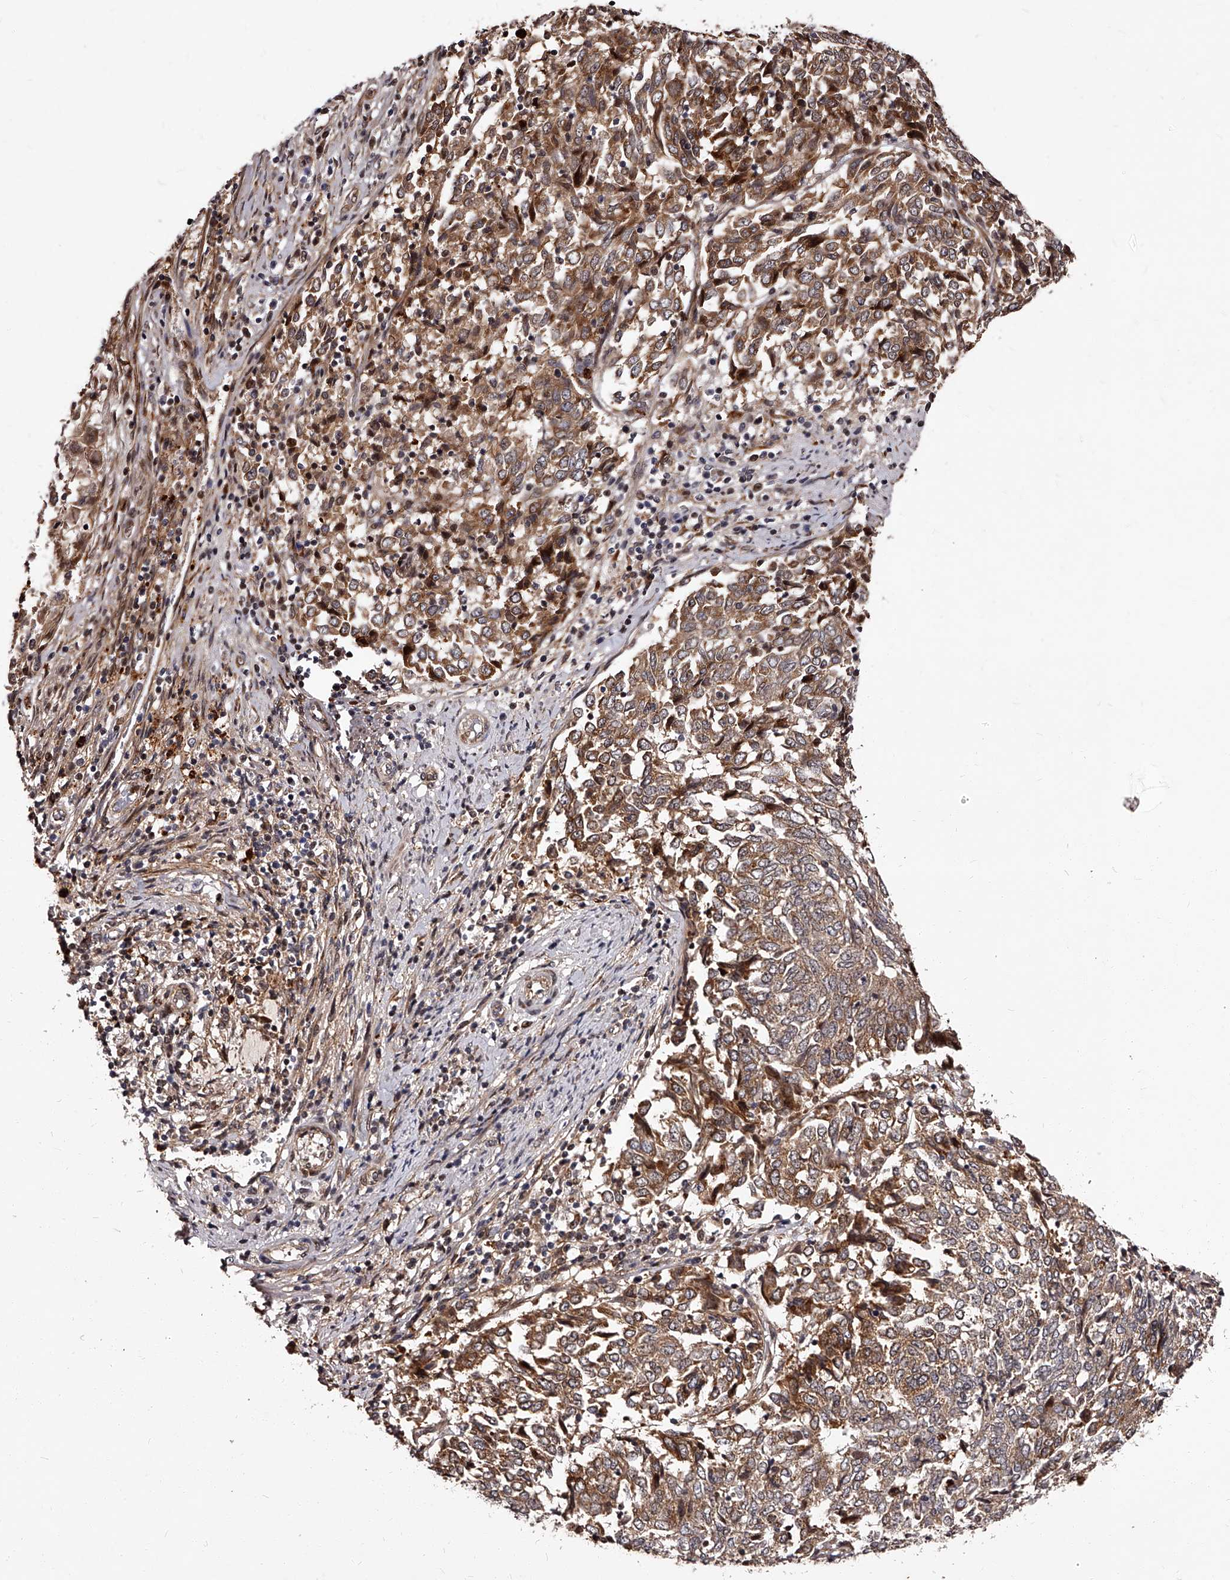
{"staining": {"intensity": "strong", "quantity": ">75%", "location": "cytoplasmic/membranous"}, "tissue": "endometrial cancer", "cell_type": "Tumor cells", "image_type": "cancer", "snomed": [{"axis": "morphology", "description": "Adenocarcinoma, NOS"}, {"axis": "topography", "description": "Endometrium"}], "caption": "Immunohistochemical staining of human endometrial cancer (adenocarcinoma) reveals high levels of strong cytoplasmic/membranous protein staining in about >75% of tumor cells.", "gene": "RSC1A1", "patient": {"sex": "female", "age": 80}}